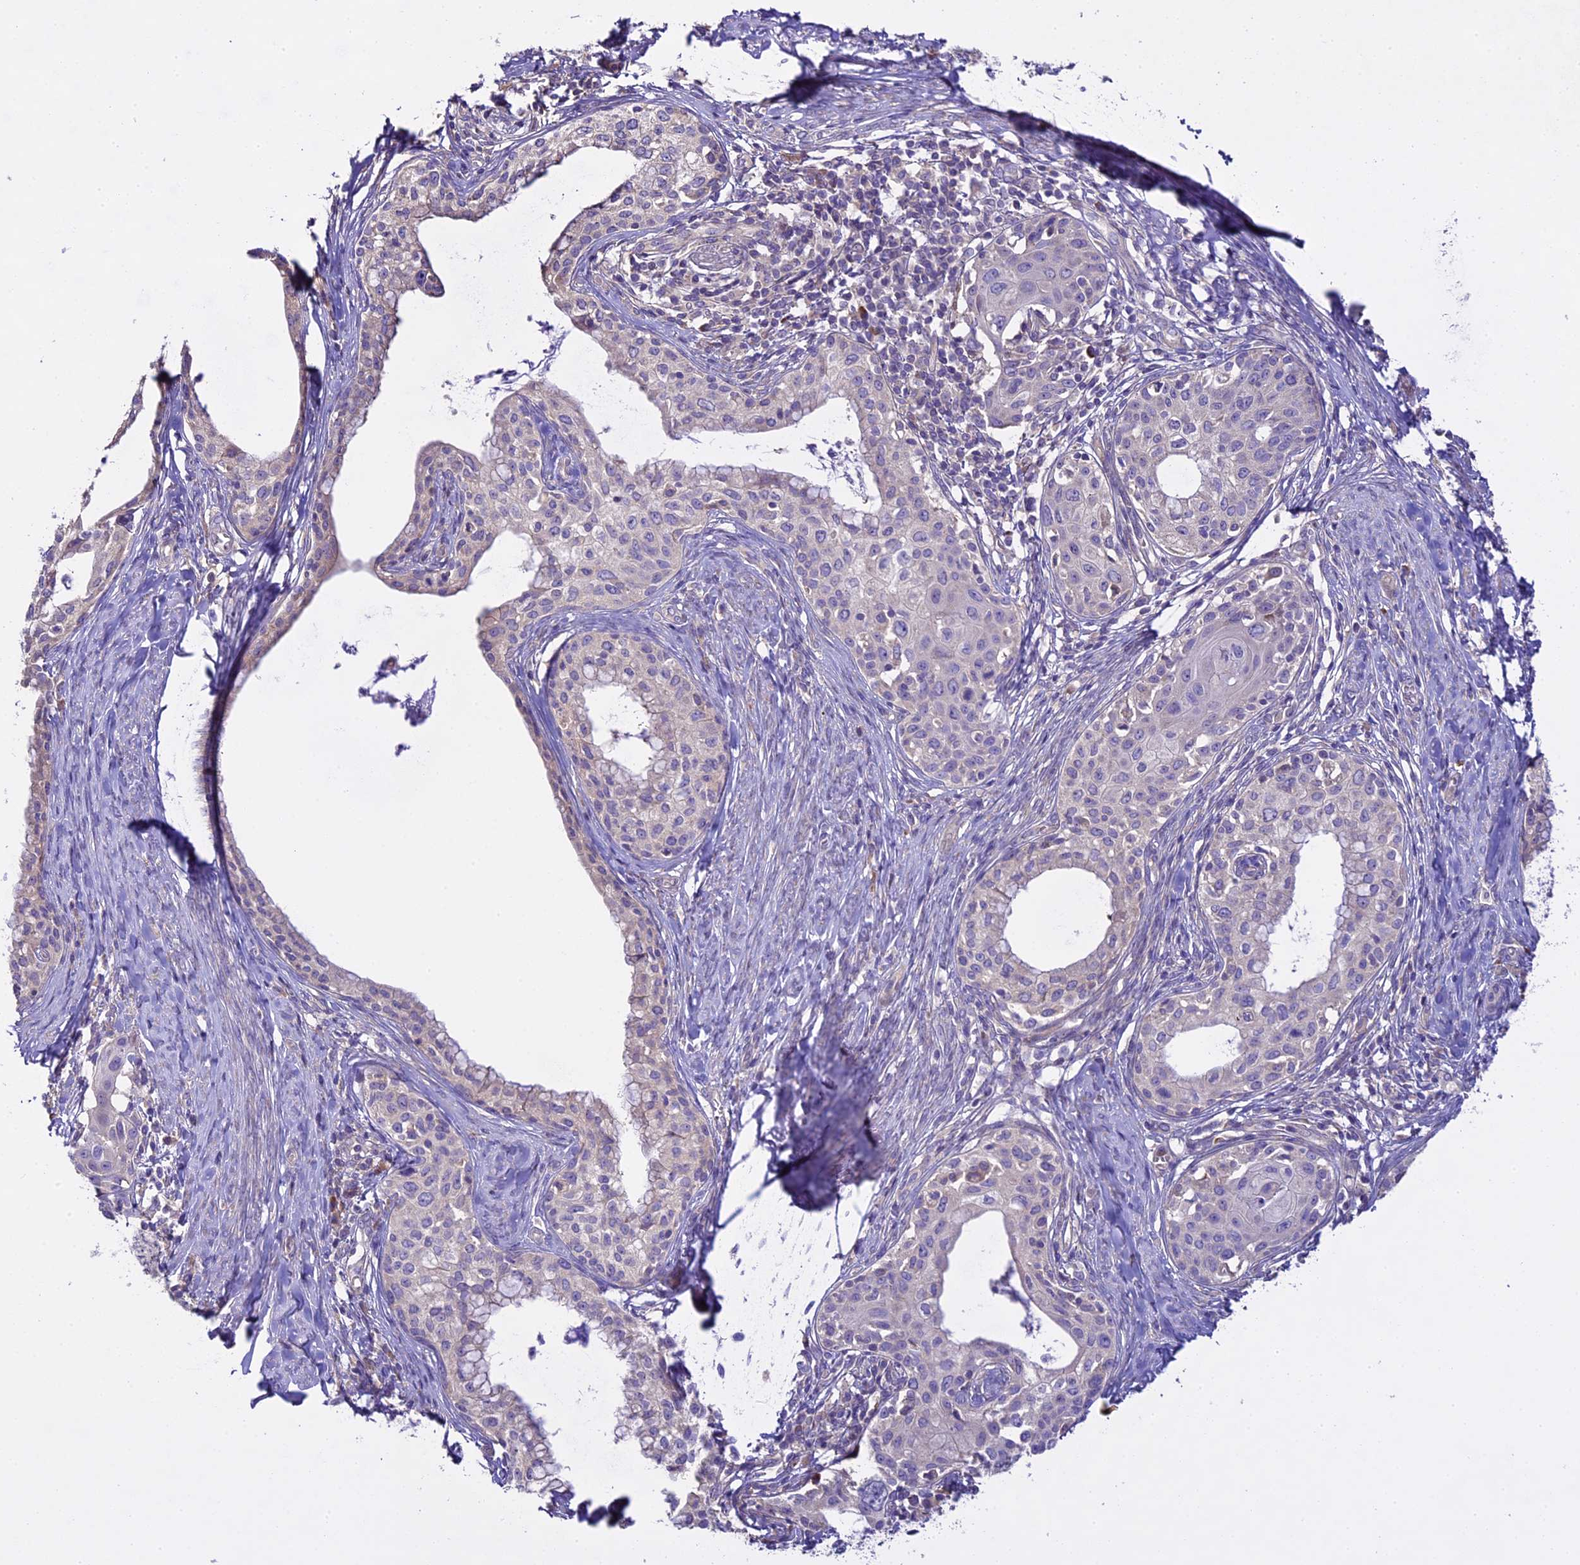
{"staining": {"intensity": "negative", "quantity": "none", "location": "none"}, "tissue": "cervical cancer", "cell_type": "Tumor cells", "image_type": "cancer", "snomed": [{"axis": "morphology", "description": "Squamous cell carcinoma, NOS"}, {"axis": "morphology", "description": "Adenocarcinoma, NOS"}, {"axis": "topography", "description": "Cervix"}], "caption": "High power microscopy micrograph of an immunohistochemistry photomicrograph of cervical adenocarcinoma, revealing no significant staining in tumor cells.", "gene": "SPIRE1", "patient": {"sex": "female", "age": 52}}